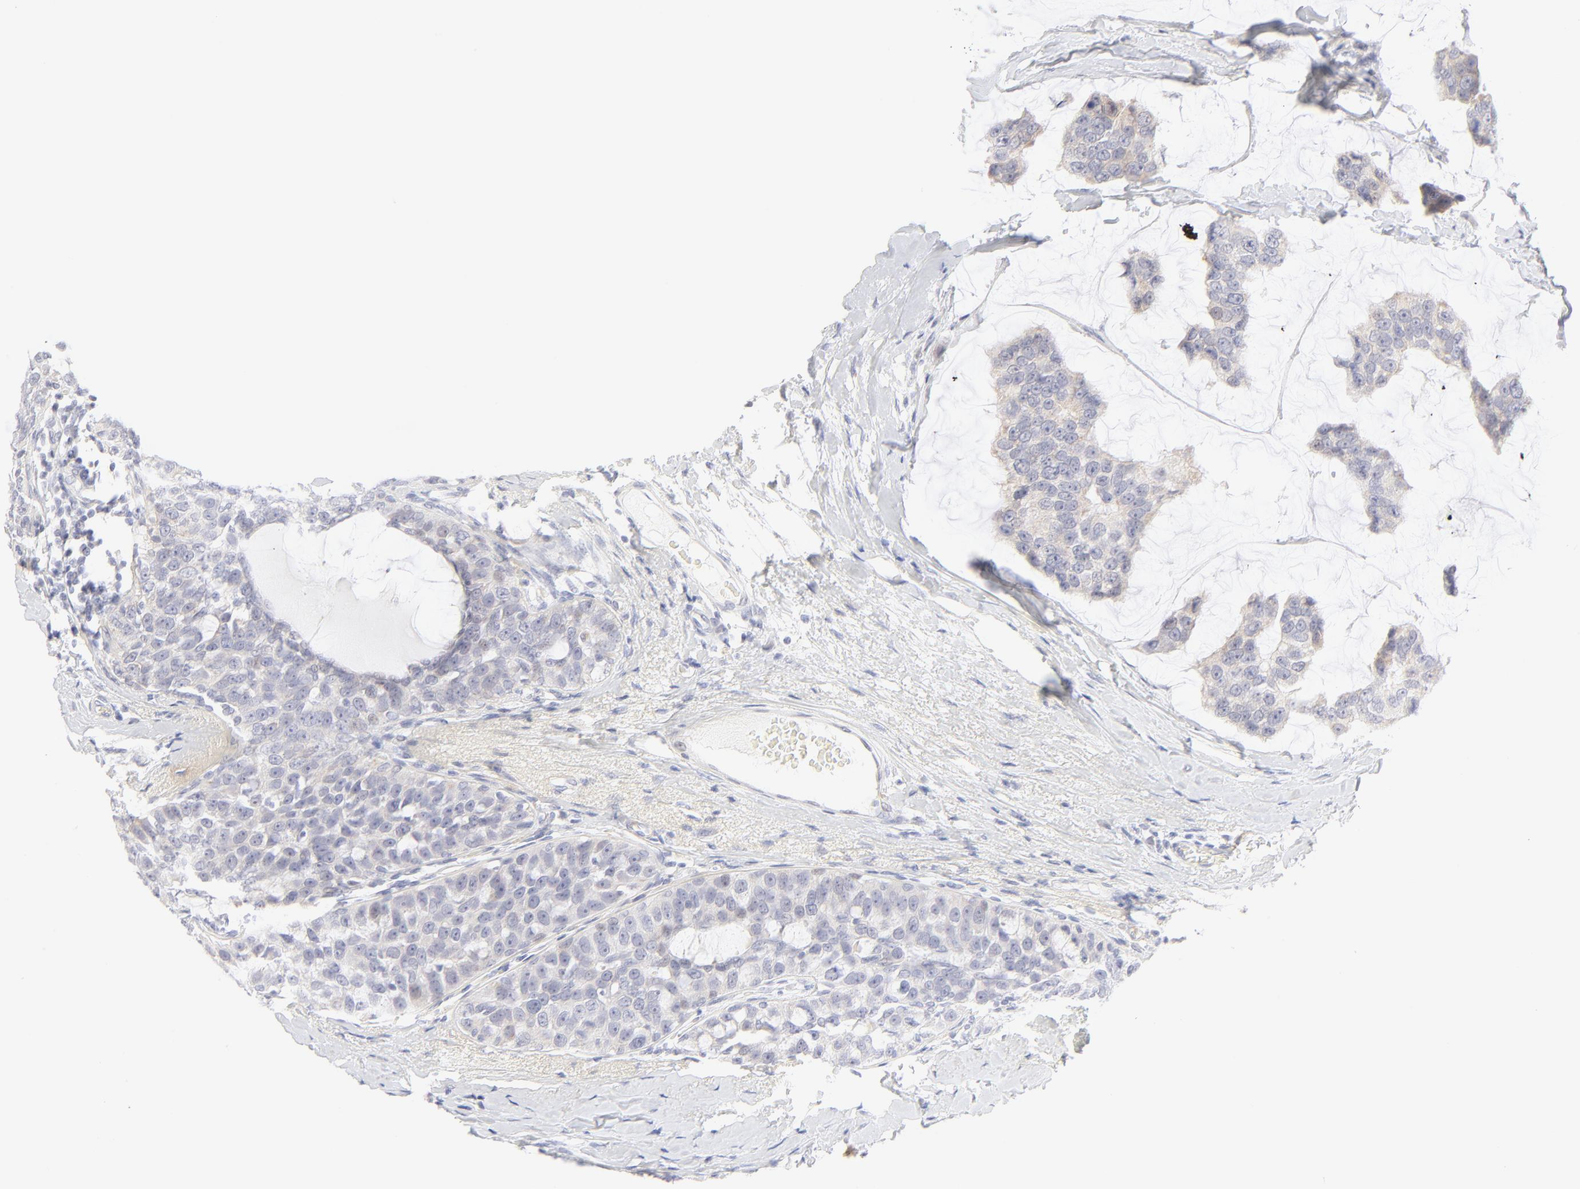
{"staining": {"intensity": "weak", "quantity": "25%-75%", "location": "cytoplasmic/membranous"}, "tissue": "breast cancer", "cell_type": "Tumor cells", "image_type": "cancer", "snomed": [{"axis": "morphology", "description": "Normal tissue, NOS"}, {"axis": "morphology", "description": "Duct carcinoma"}, {"axis": "topography", "description": "Breast"}], "caption": "Human breast infiltrating ductal carcinoma stained with a protein marker reveals weak staining in tumor cells.", "gene": "NPNT", "patient": {"sex": "female", "age": 50}}